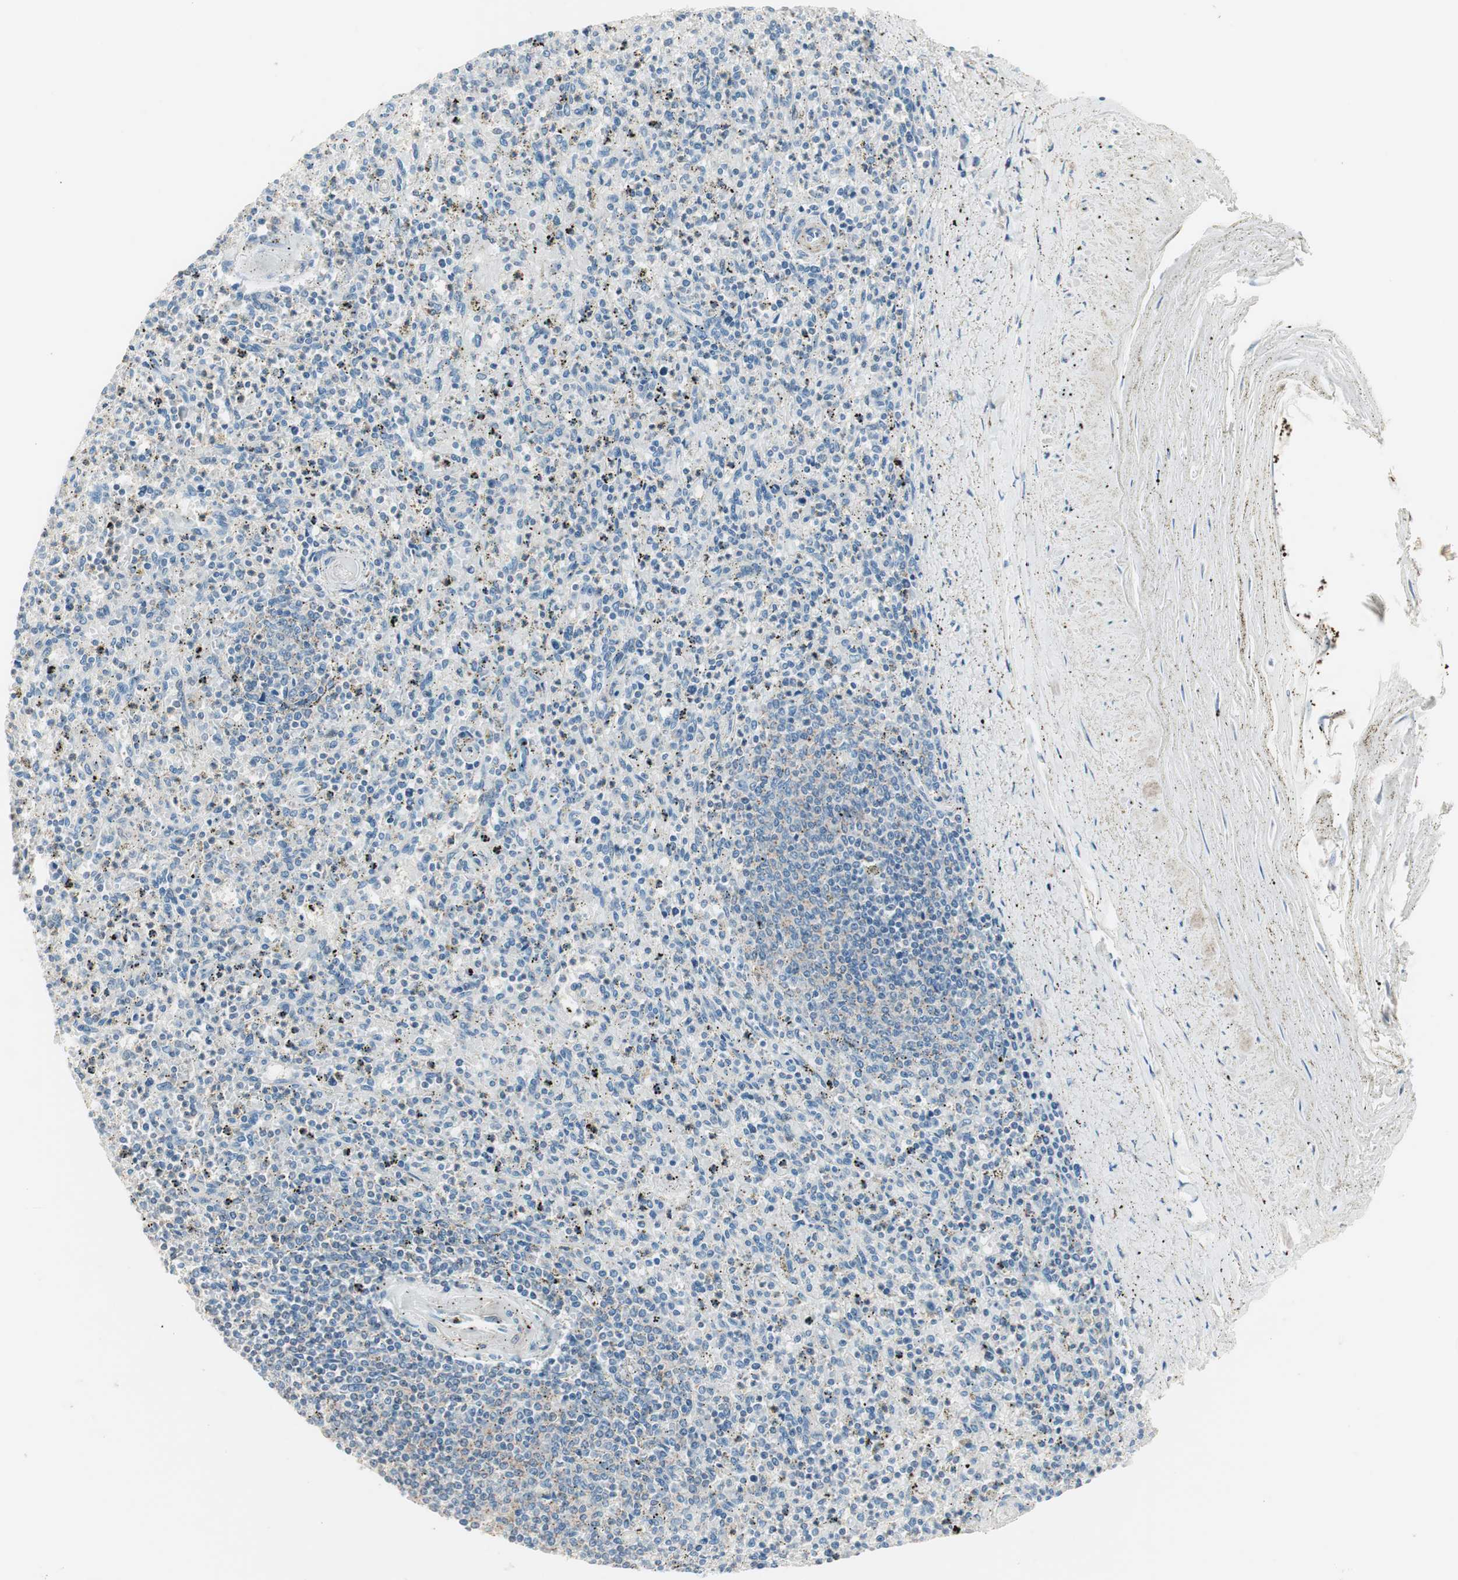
{"staining": {"intensity": "weak", "quantity": "<25%", "location": "cytoplasmic/membranous"}, "tissue": "spleen", "cell_type": "Cells in red pulp", "image_type": "normal", "snomed": [{"axis": "morphology", "description": "Normal tissue, NOS"}, {"axis": "topography", "description": "Spleen"}], "caption": "Spleen was stained to show a protein in brown. There is no significant staining in cells in red pulp.", "gene": "RAD54B", "patient": {"sex": "male", "age": 72}}